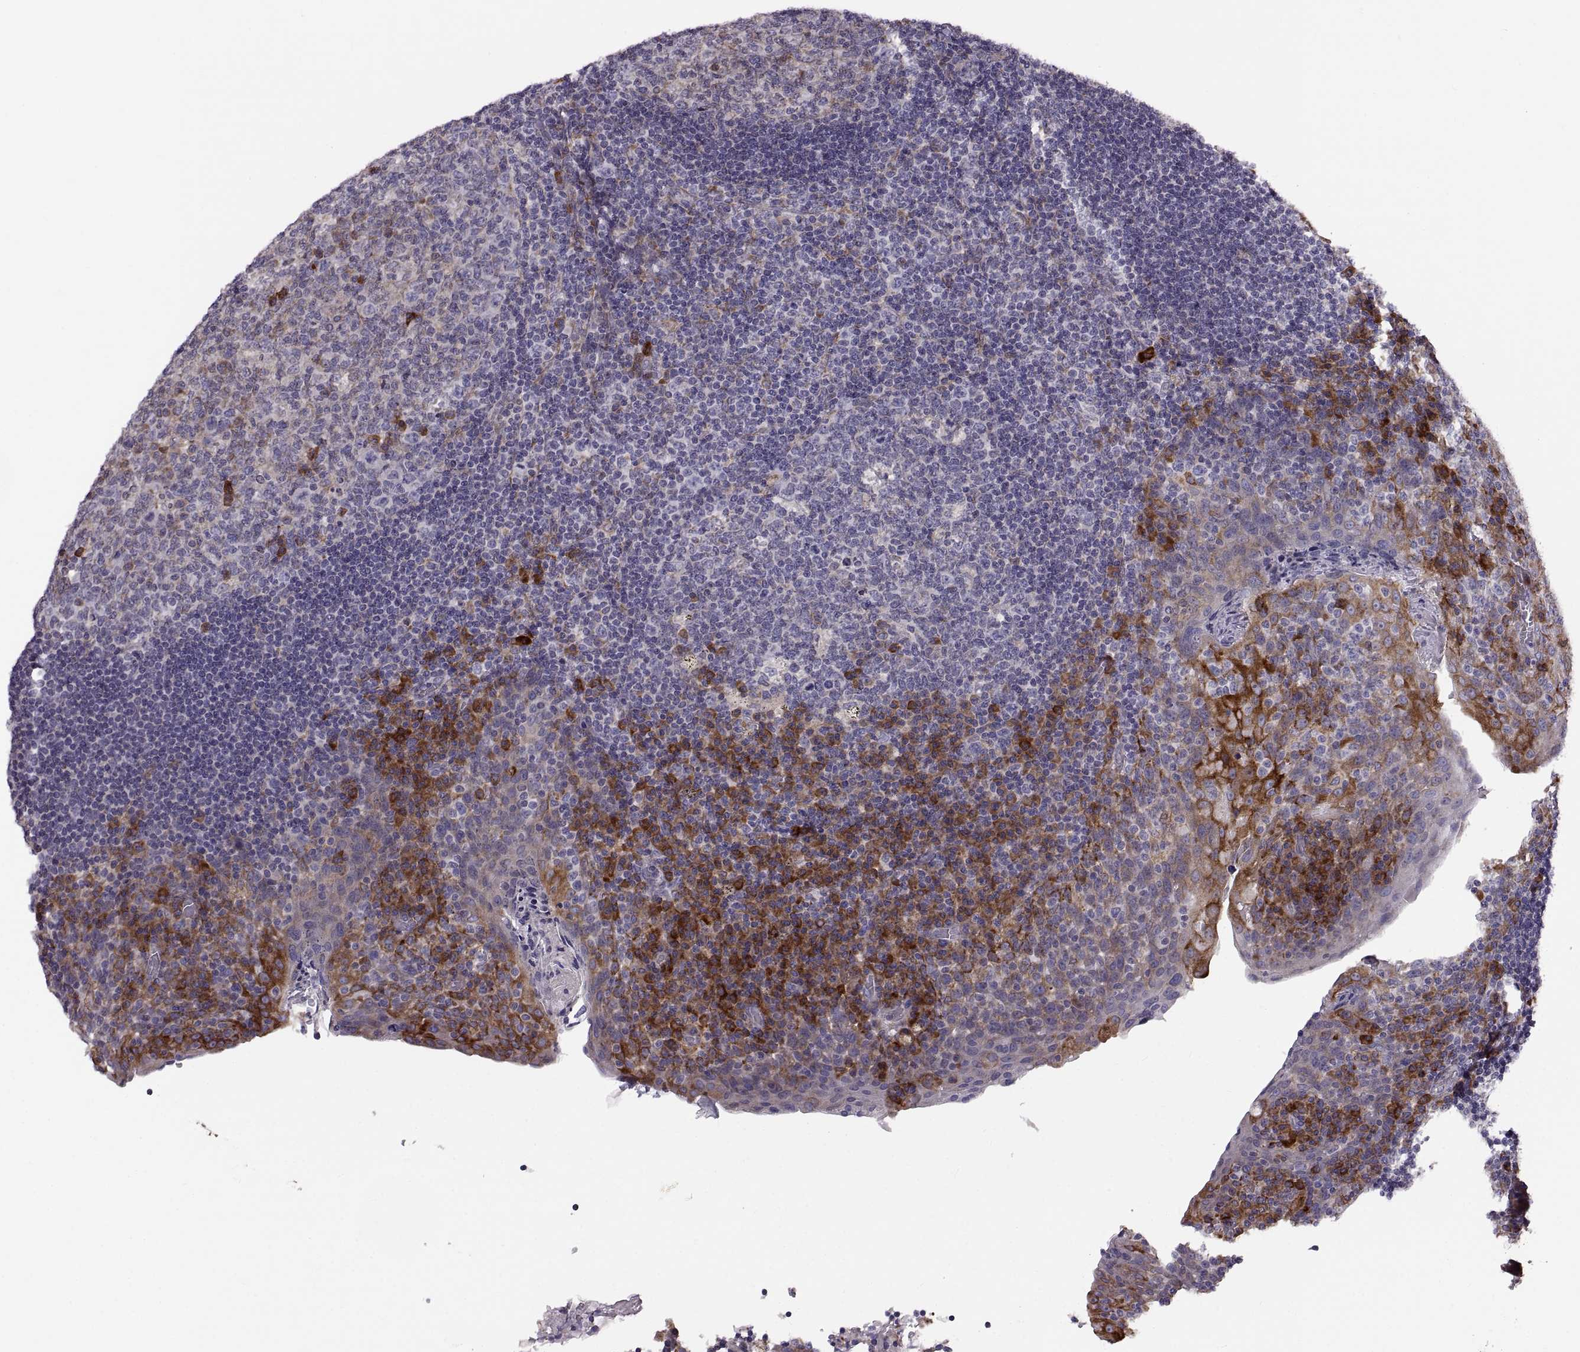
{"staining": {"intensity": "strong", "quantity": "<25%", "location": "cytoplasmic/membranous"}, "tissue": "tonsil", "cell_type": "Germinal center cells", "image_type": "normal", "snomed": [{"axis": "morphology", "description": "Normal tissue, NOS"}, {"axis": "topography", "description": "Tonsil"}], "caption": "Protein analysis of unremarkable tonsil displays strong cytoplasmic/membranous positivity in approximately <25% of germinal center cells. (Stains: DAB (3,3'-diaminobenzidine) in brown, nuclei in blue, Microscopy: brightfield microscopy at high magnification).", "gene": "PLEKHB2", "patient": {"sex": "male", "age": 17}}